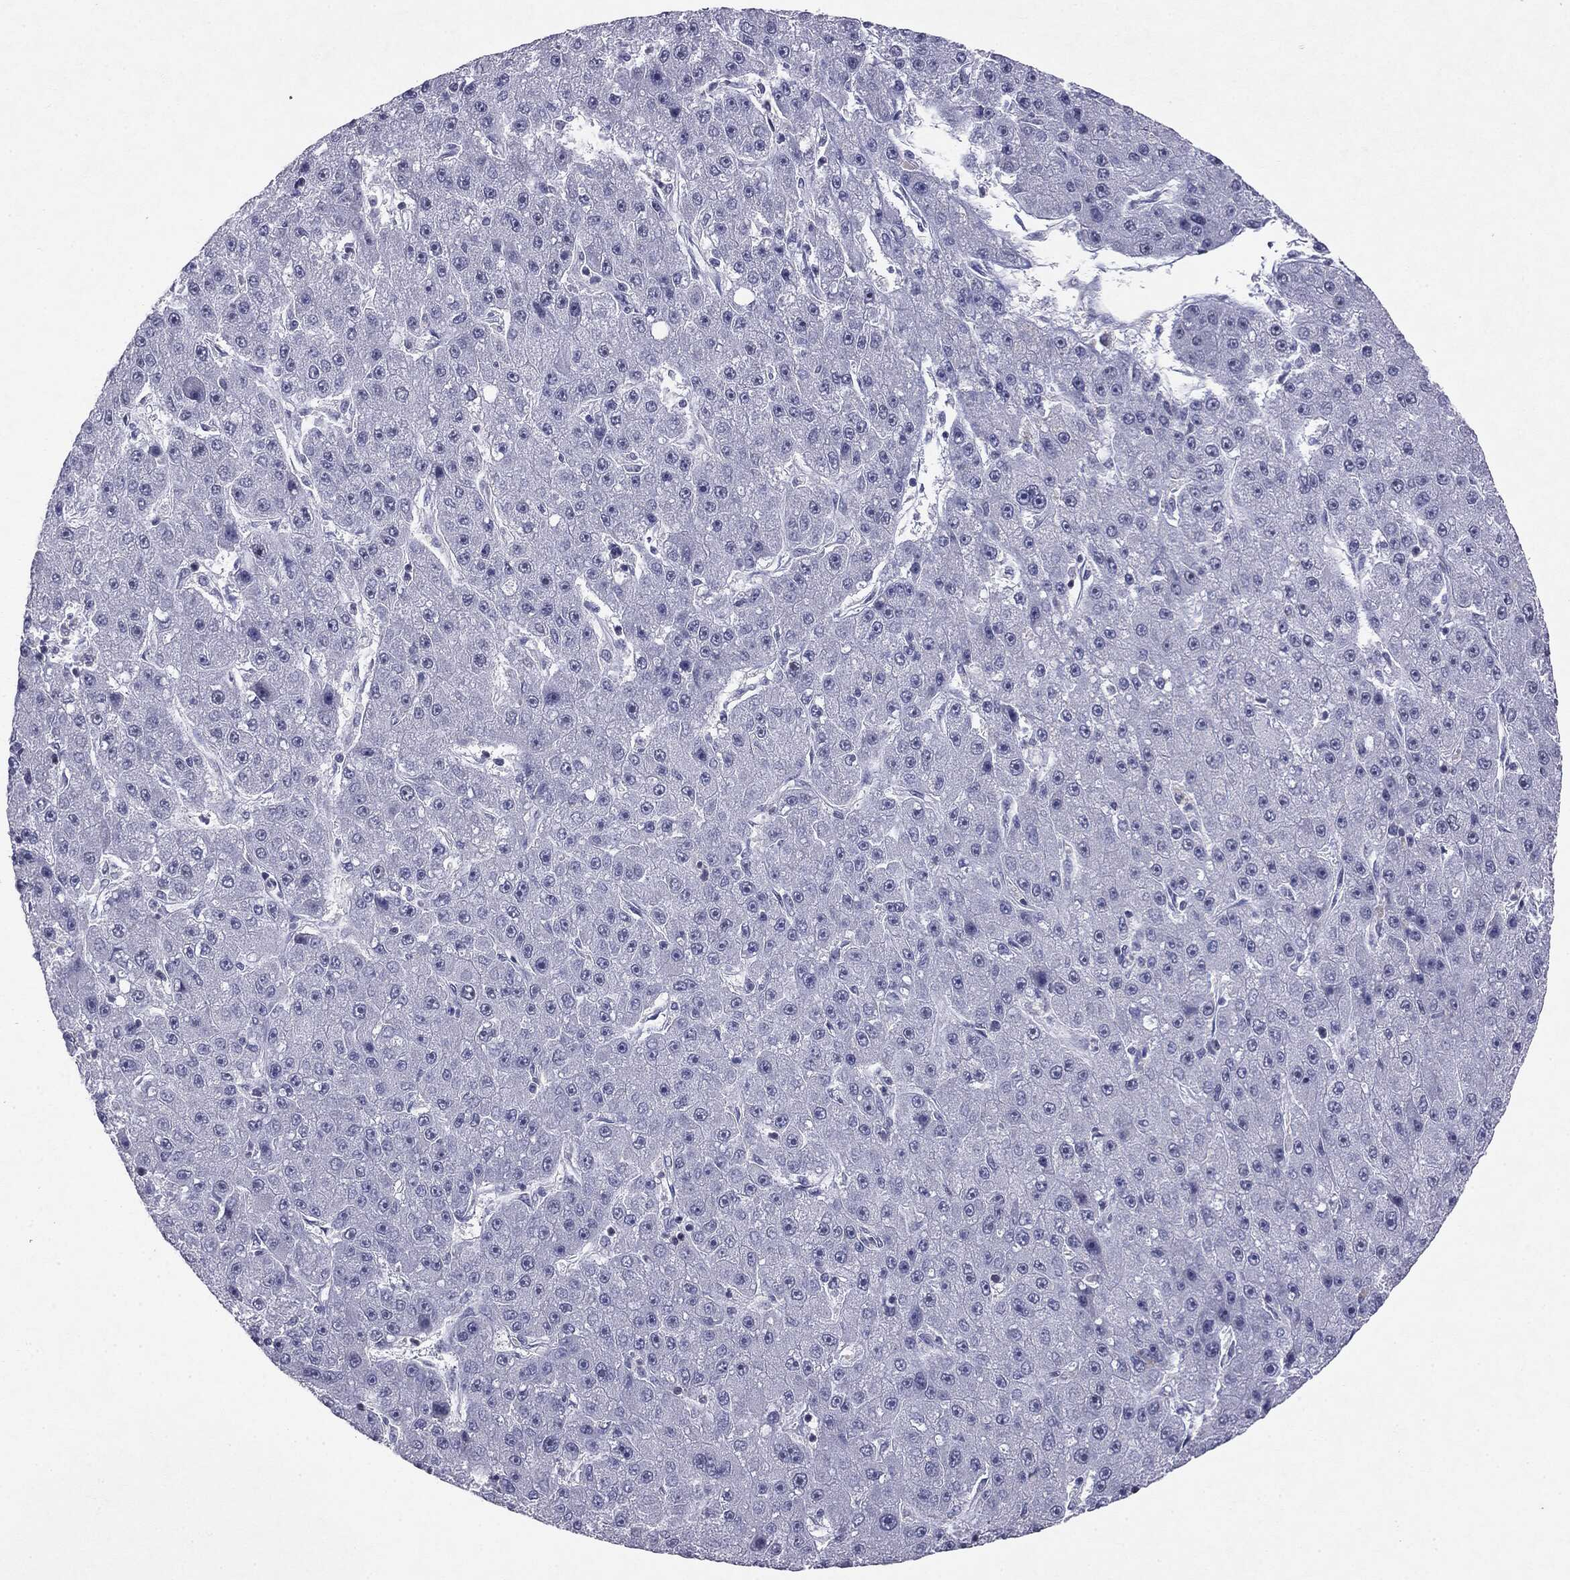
{"staining": {"intensity": "negative", "quantity": "none", "location": "none"}, "tissue": "liver cancer", "cell_type": "Tumor cells", "image_type": "cancer", "snomed": [{"axis": "morphology", "description": "Carcinoma, Hepatocellular, NOS"}, {"axis": "topography", "description": "Liver"}], "caption": "Tumor cells are negative for protein expression in human hepatocellular carcinoma (liver).", "gene": "KIF2C", "patient": {"sex": "male", "age": 67}}